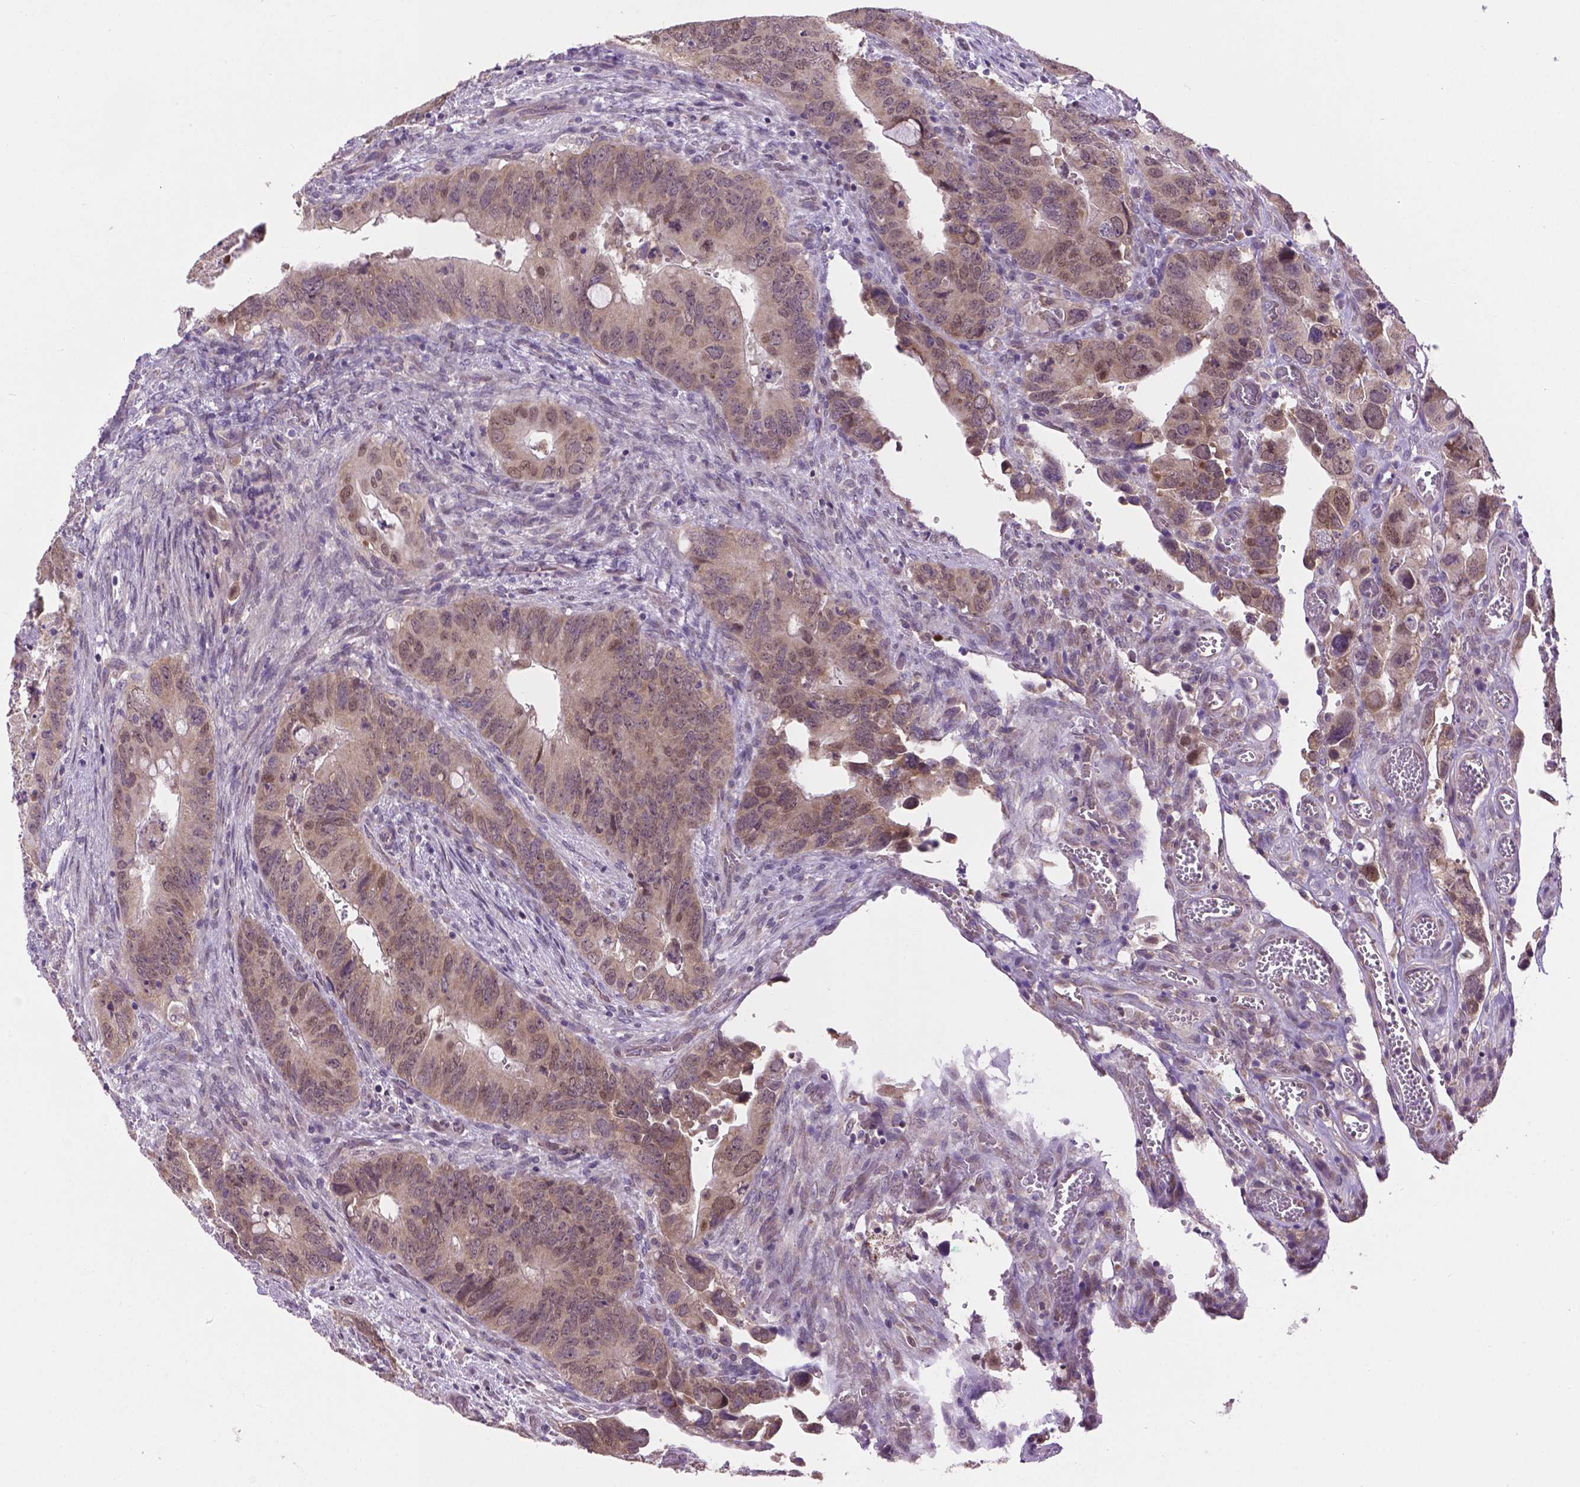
{"staining": {"intensity": "weak", "quantity": "<25%", "location": "nuclear"}, "tissue": "colorectal cancer", "cell_type": "Tumor cells", "image_type": "cancer", "snomed": [{"axis": "morphology", "description": "Adenocarcinoma, NOS"}, {"axis": "topography", "description": "Rectum"}], "caption": "Colorectal adenocarcinoma was stained to show a protein in brown. There is no significant staining in tumor cells.", "gene": "IRF6", "patient": {"sex": "male", "age": 78}}